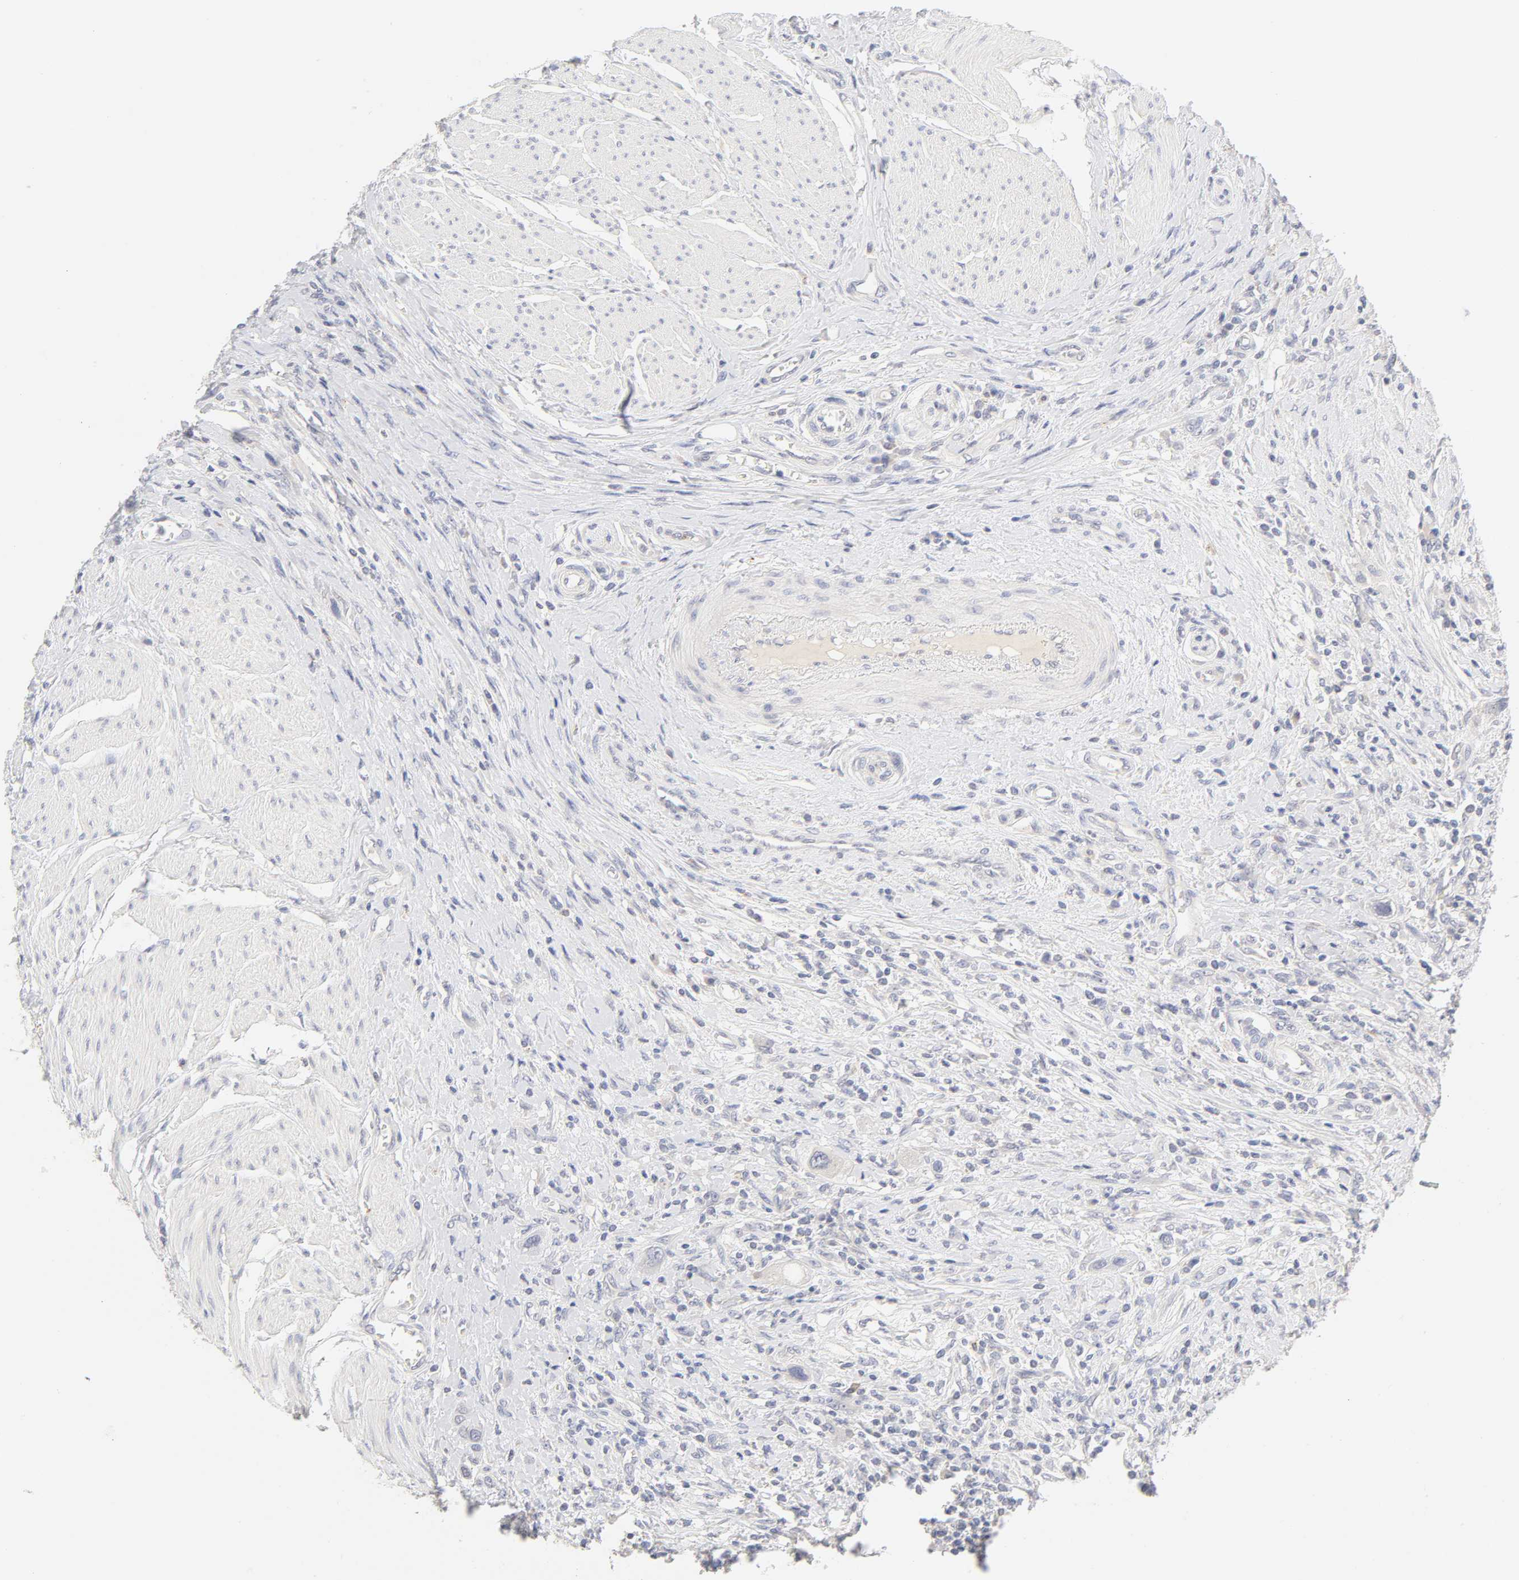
{"staining": {"intensity": "negative", "quantity": "none", "location": "none"}, "tissue": "urothelial cancer", "cell_type": "Tumor cells", "image_type": "cancer", "snomed": [{"axis": "morphology", "description": "Urothelial carcinoma, High grade"}, {"axis": "topography", "description": "Urinary bladder"}], "caption": "Tumor cells show no significant expression in high-grade urothelial carcinoma. (Stains: DAB (3,3'-diaminobenzidine) immunohistochemistry with hematoxylin counter stain, Microscopy: brightfield microscopy at high magnification).", "gene": "CYP4B1", "patient": {"sex": "male", "age": 50}}